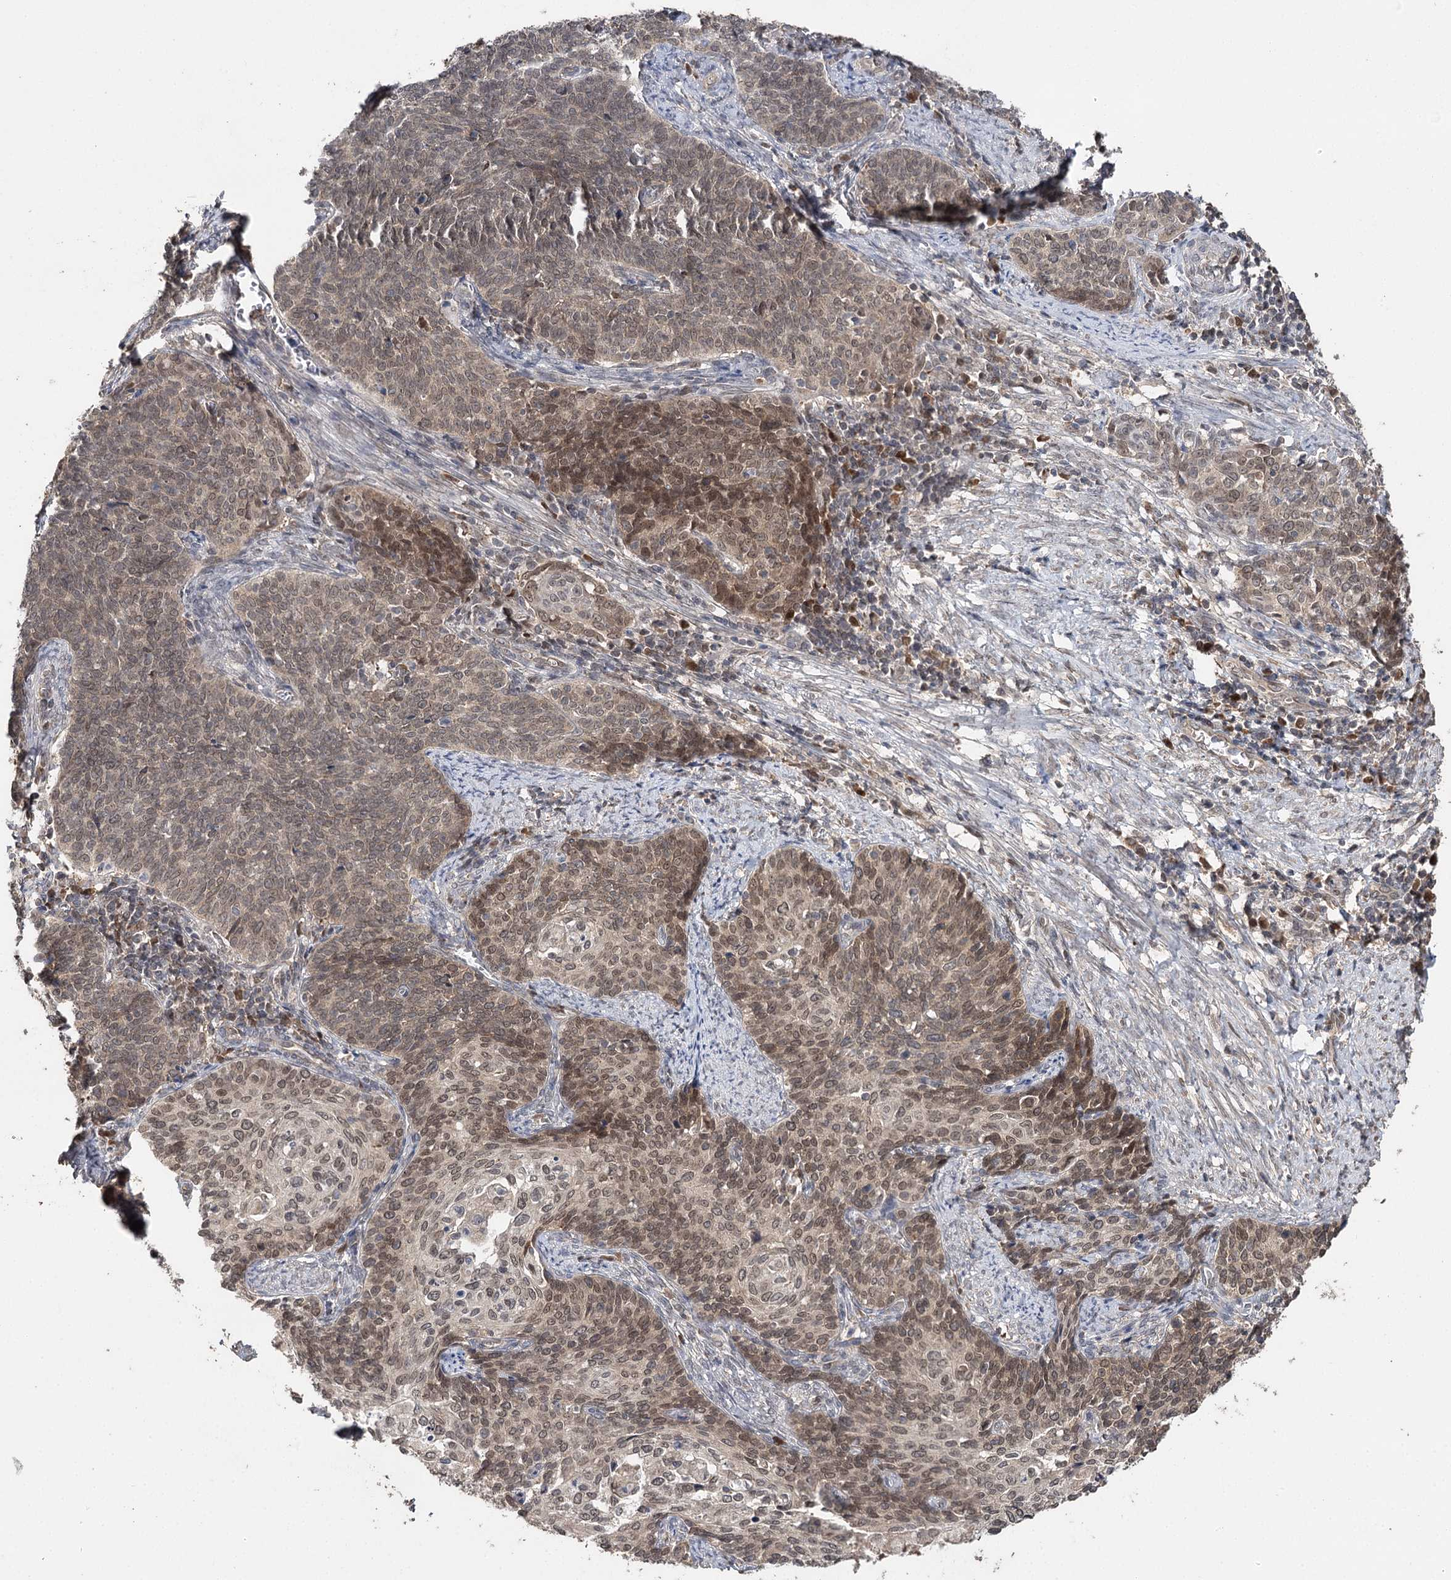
{"staining": {"intensity": "moderate", "quantity": ">75%", "location": "nuclear"}, "tissue": "cervical cancer", "cell_type": "Tumor cells", "image_type": "cancer", "snomed": [{"axis": "morphology", "description": "Squamous cell carcinoma, NOS"}, {"axis": "topography", "description": "Cervix"}], "caption": "Cervical squamous cell carcinoma stained for a protein demonstrates moderate nuclear positivity in tumor cells.", "gene": "NOPCHAP1", "patient": {"sex": "female", "age": 39}}